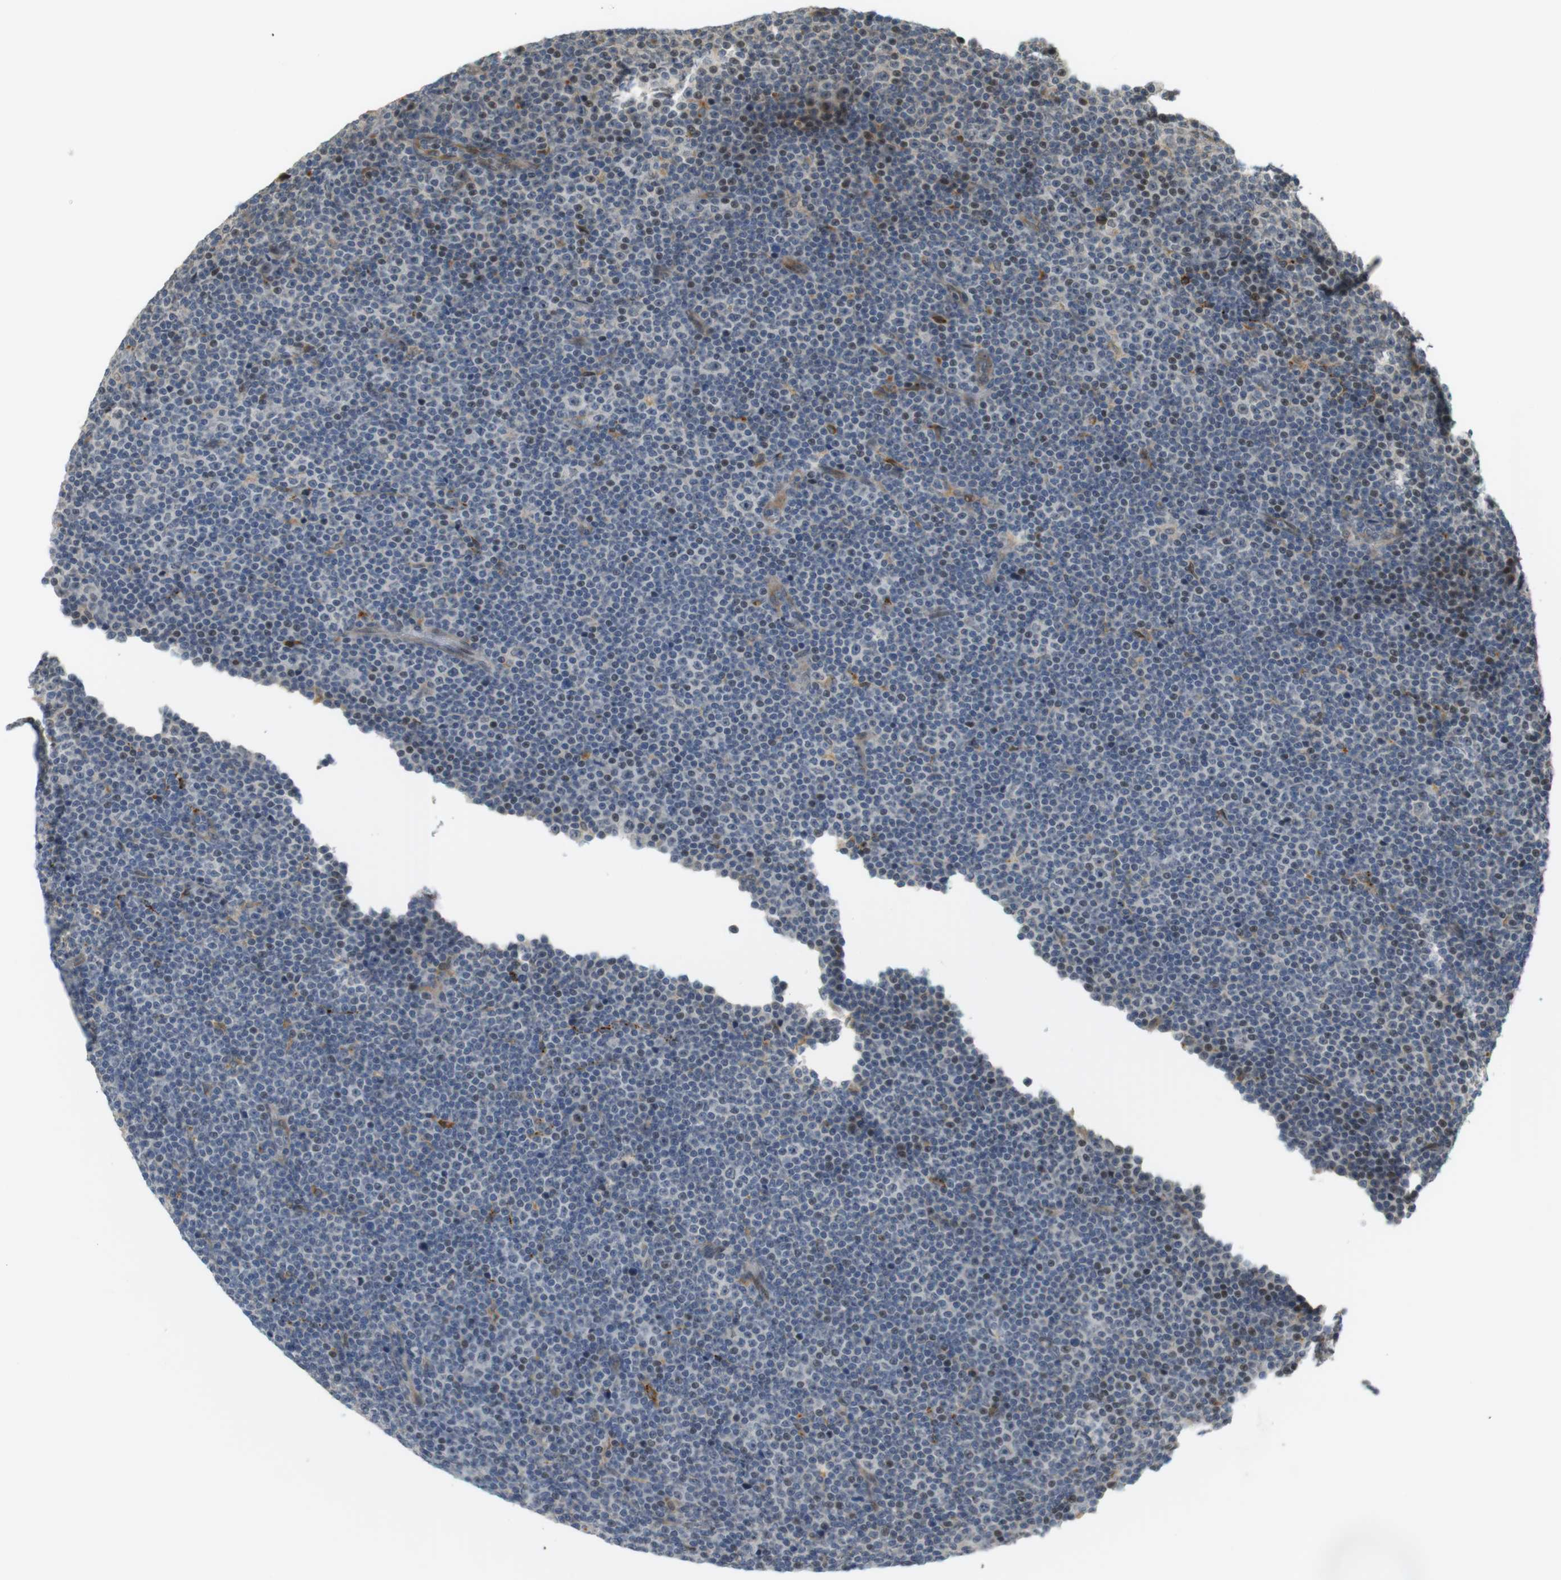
{"staining": {"intensity": "negative", "quantity": "none", "location": "none"}, "tissue": "lymphoma", "cell_type": "Tumor cells", "image_type": "cancer", "snomed": [{"axis": "morphology", "description": "Malignant lymphoma, non-Hodgkin's type, Low grade"}, {"axis": "topography", "description": "Lymph node"}], "caption": "Lymphoma was stained to show a protein in brown. There is no significant staining in tumor cells.", "gene": "TSPAN9", "patient": {"sex": "female", "age": 67}}